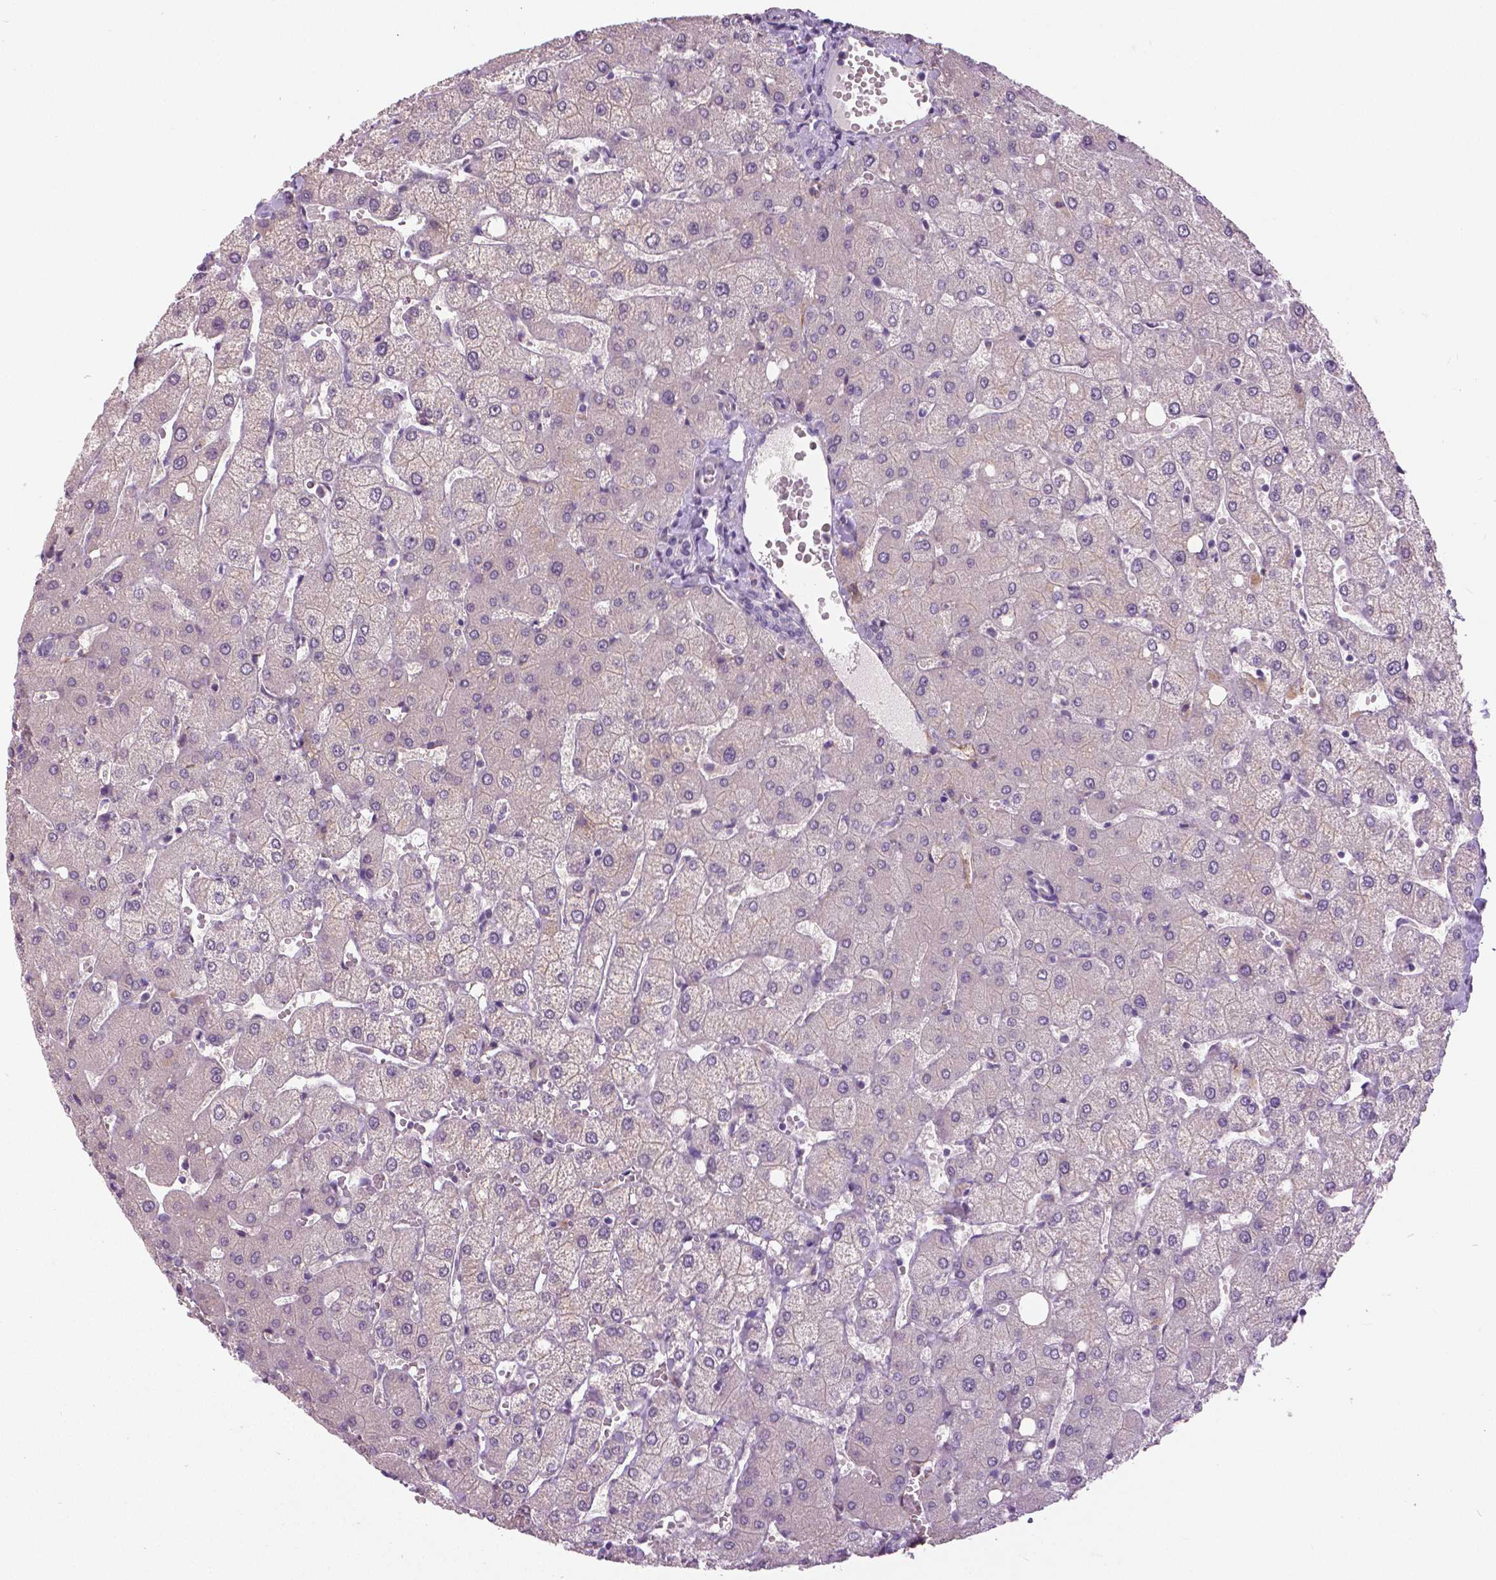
{"staining": {"intensity": "negative", "quantity": "none", "location": "none"}, "tissue": "liver", "cell_type": "Cholangiocytes", "image_type": "normal", "snomed": [{"axis": "morphology", "description": "Normal tissue, NOS"}, {"axis": "topography", "description": "Liver"}], "caption": "IHC micrograph of benign liver: human liver stained with DAB demonstrates no significant protein staining in cholangiocytes.", "gene": "FOXA1", "patient": {"sex": "female", "age": 54}}